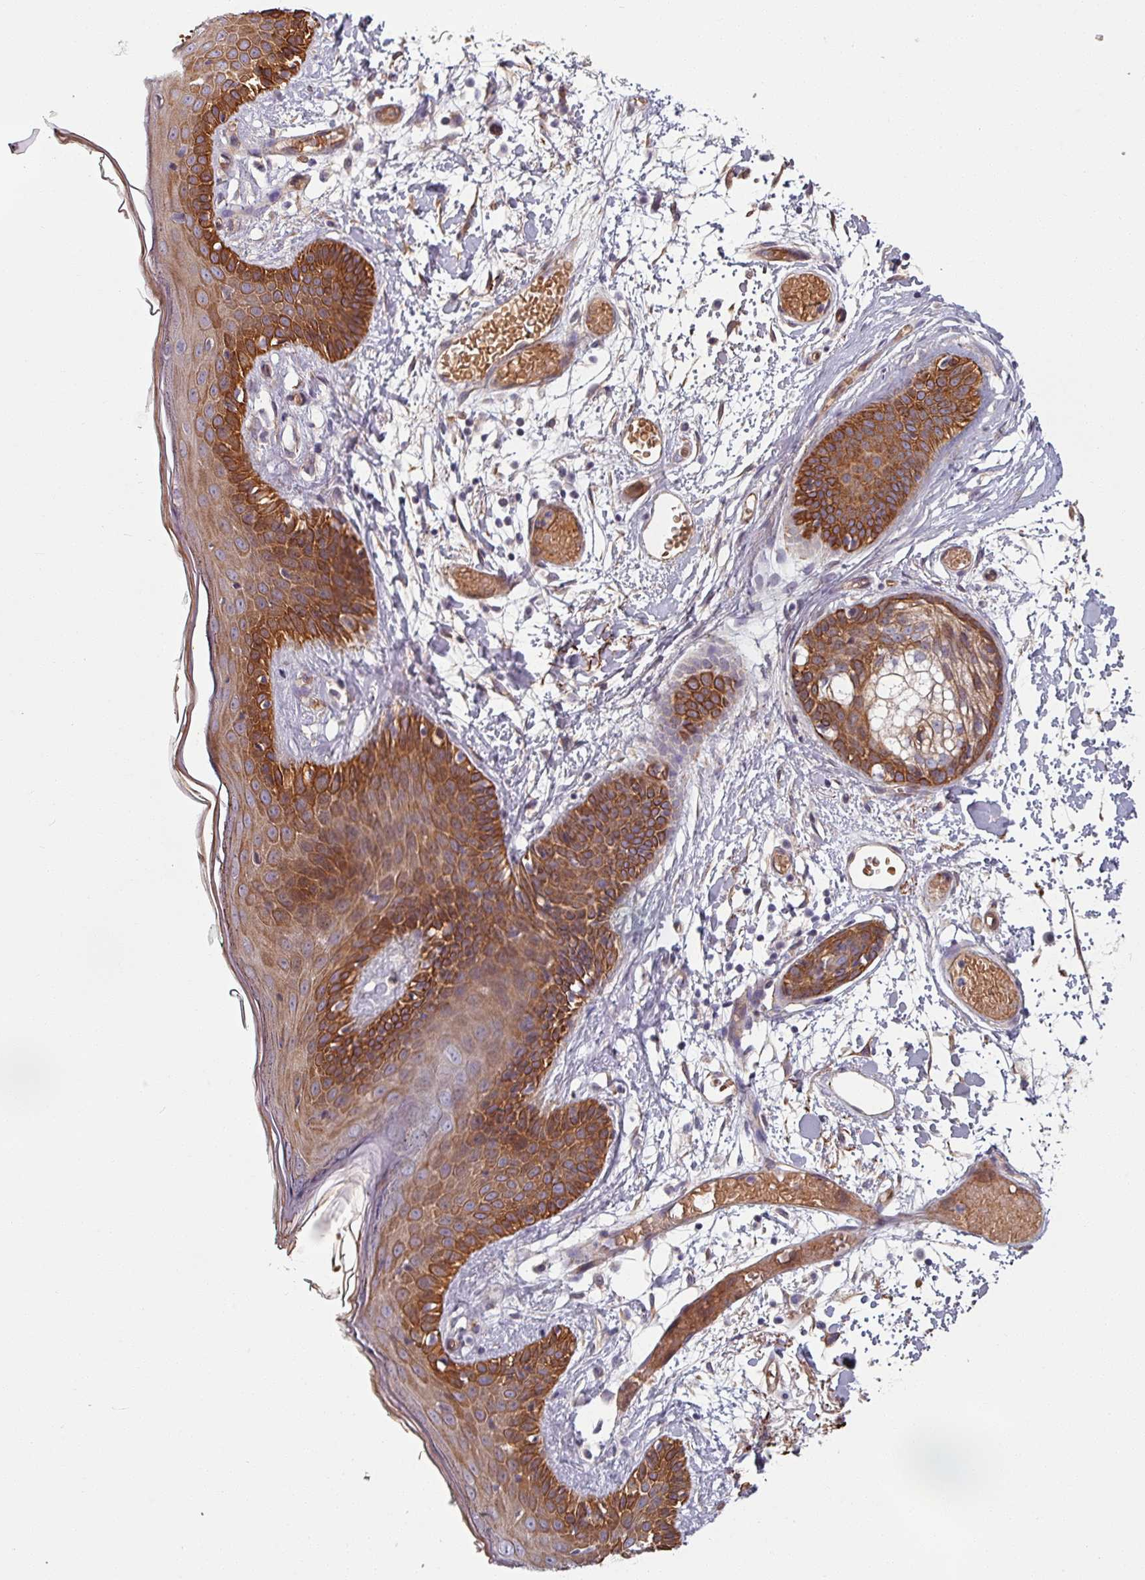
{"staining": {"intensity": "negative", "quantity": "none", "location": "none"}, "tissue": "skin", "cell_type": "Fibroblasts", "image_type": "normal", "snomed": [{"axis": "morphology", "description": "Normal tissue, NOS"}, {"axis": "topography", "description": "Skin"}], "caption": "This is an immunohistochemistry photomicrograph of benign human skin. There is no positivity in fibroblasts.", "gene": "C4BPB", "patient": {"sex": "male", "age": 79}}